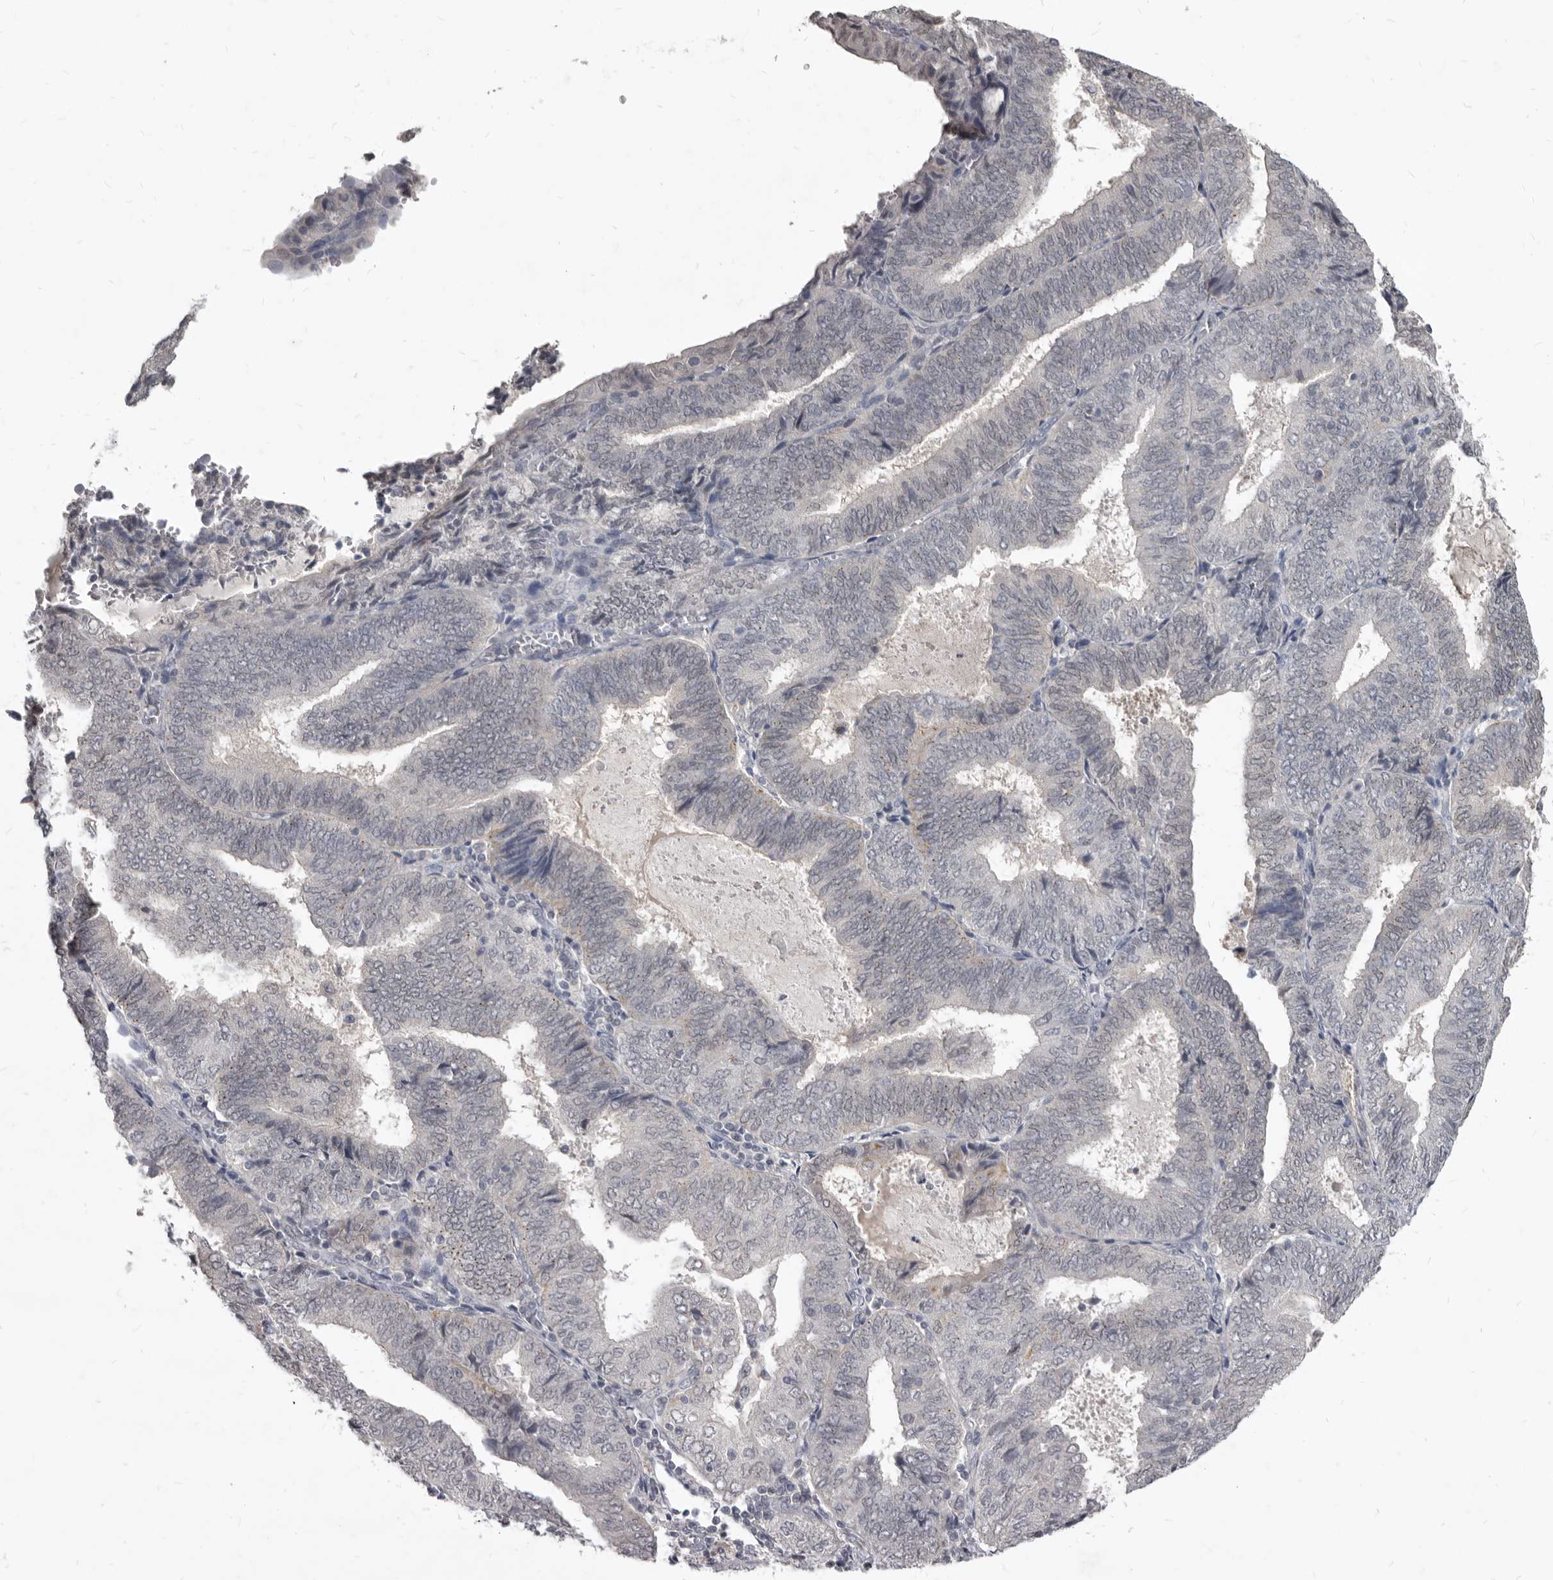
{"staining": {"intensity": "negative", "quantity": "none", "location": "none"}, "tissue": "endometrial cancer", "cell_type": "Tumor cells", "image_type": "cancer", "snomed": [{"axis": "morphology", "description": "Adenocarcinoma, NOS"}, {"axis": "topography", "description": "Endometrium"}], "caption": "High power microscopy histopathology image of an immunohistochemistry histopathology image of endometrial cancer (adenocarcinoma), revealing no significant expression in tumor cells.", "gene": "SULT1E1", "patient": {"sex": "female", "age": 81}}